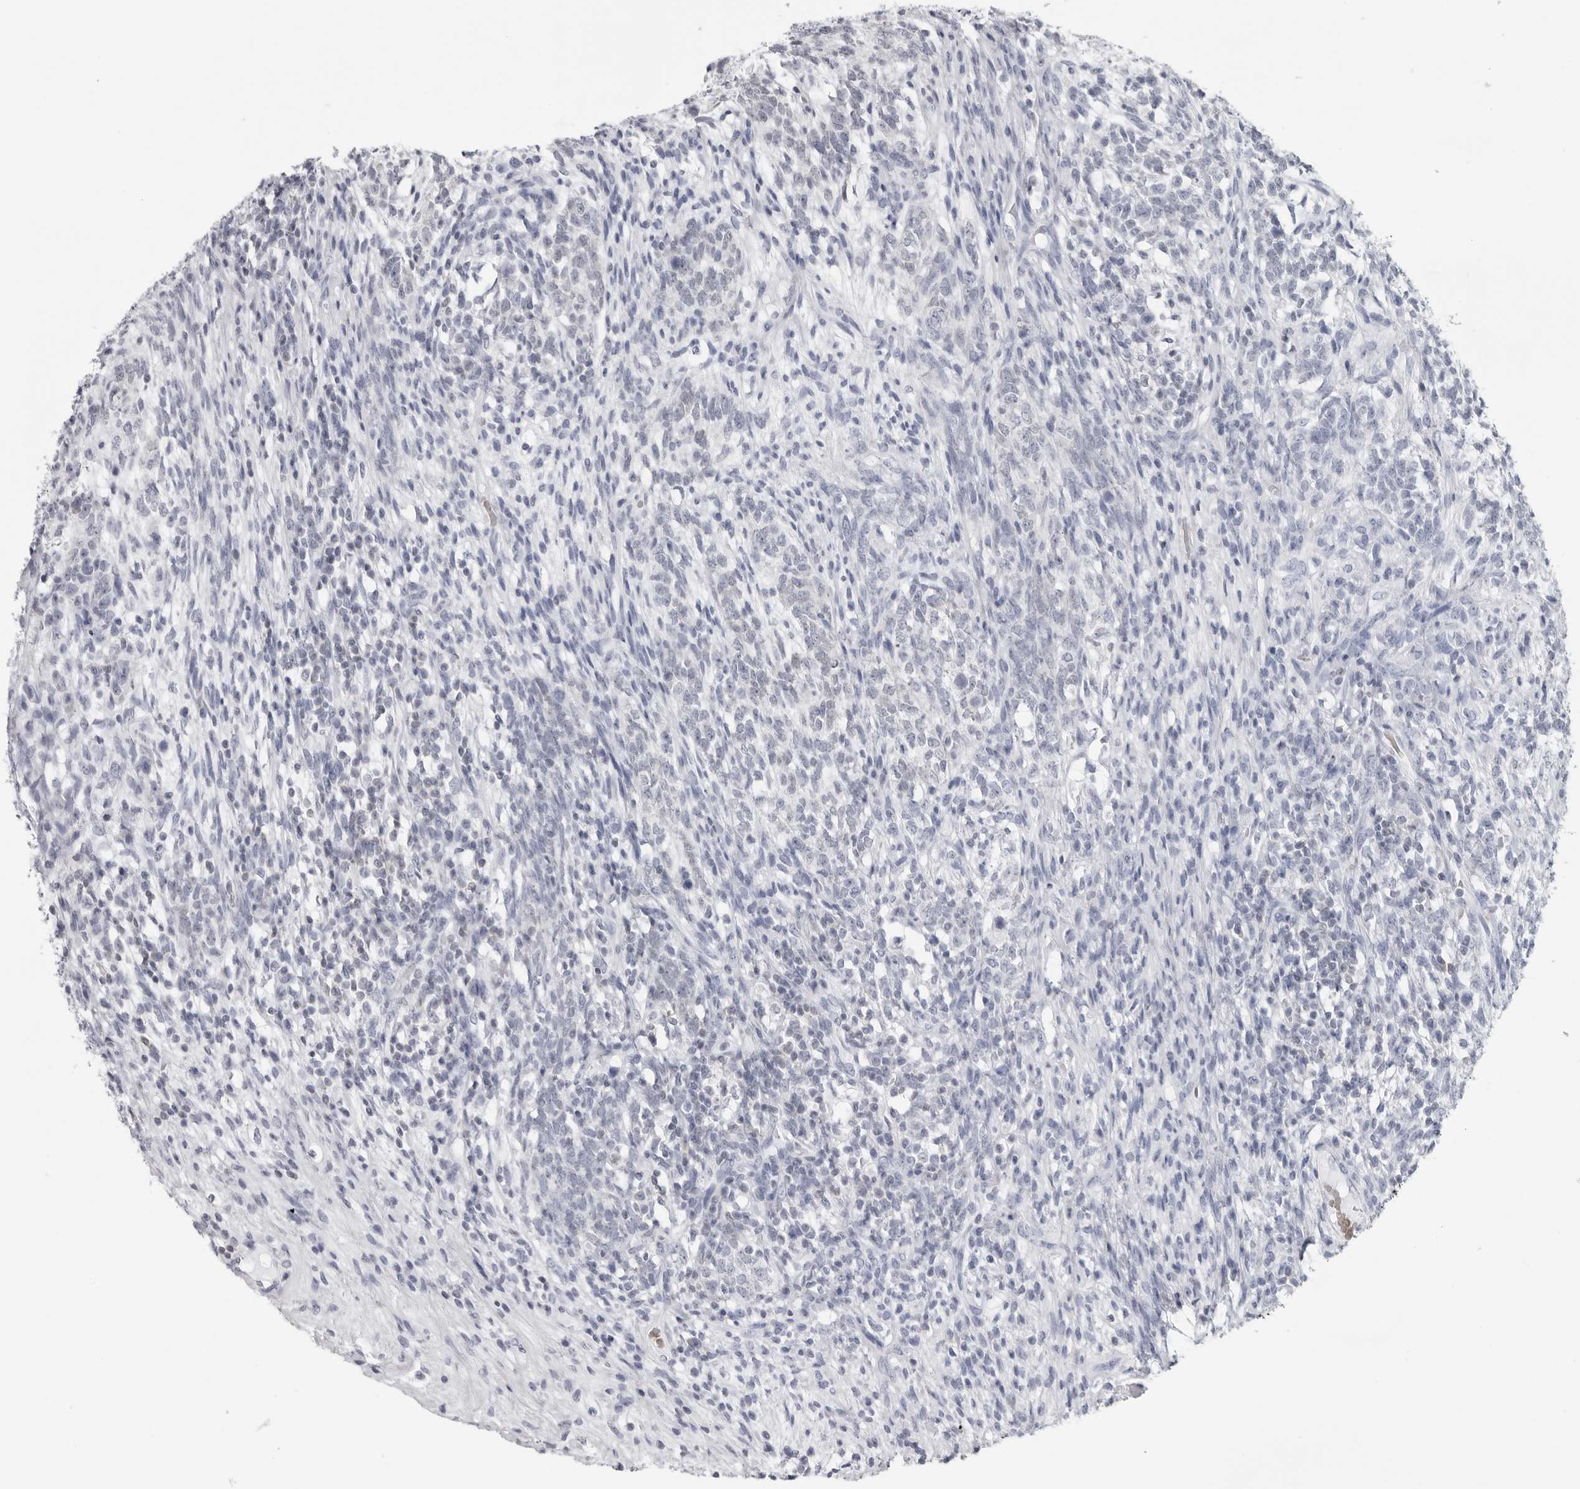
{"staining": {"intensity": "negative", "quantity": "none", "location": "none"}, "tissue": "testis cancer", "cell_type": "Tumor cells", "image_type": "cancer", "snomed": [{"axis": "morphology", "description": "Seminoma, NOS"}, {"axis": "morphology", "description": "Carcinoma, Embryonal, NOS"}, {"axis": "topography", "description": "Testis"}], "caption": "Tumor cells show no significant positivity in seminoma (testis).", "gene": "EPB41", "patient": {"sex": "male", "age": 28}}